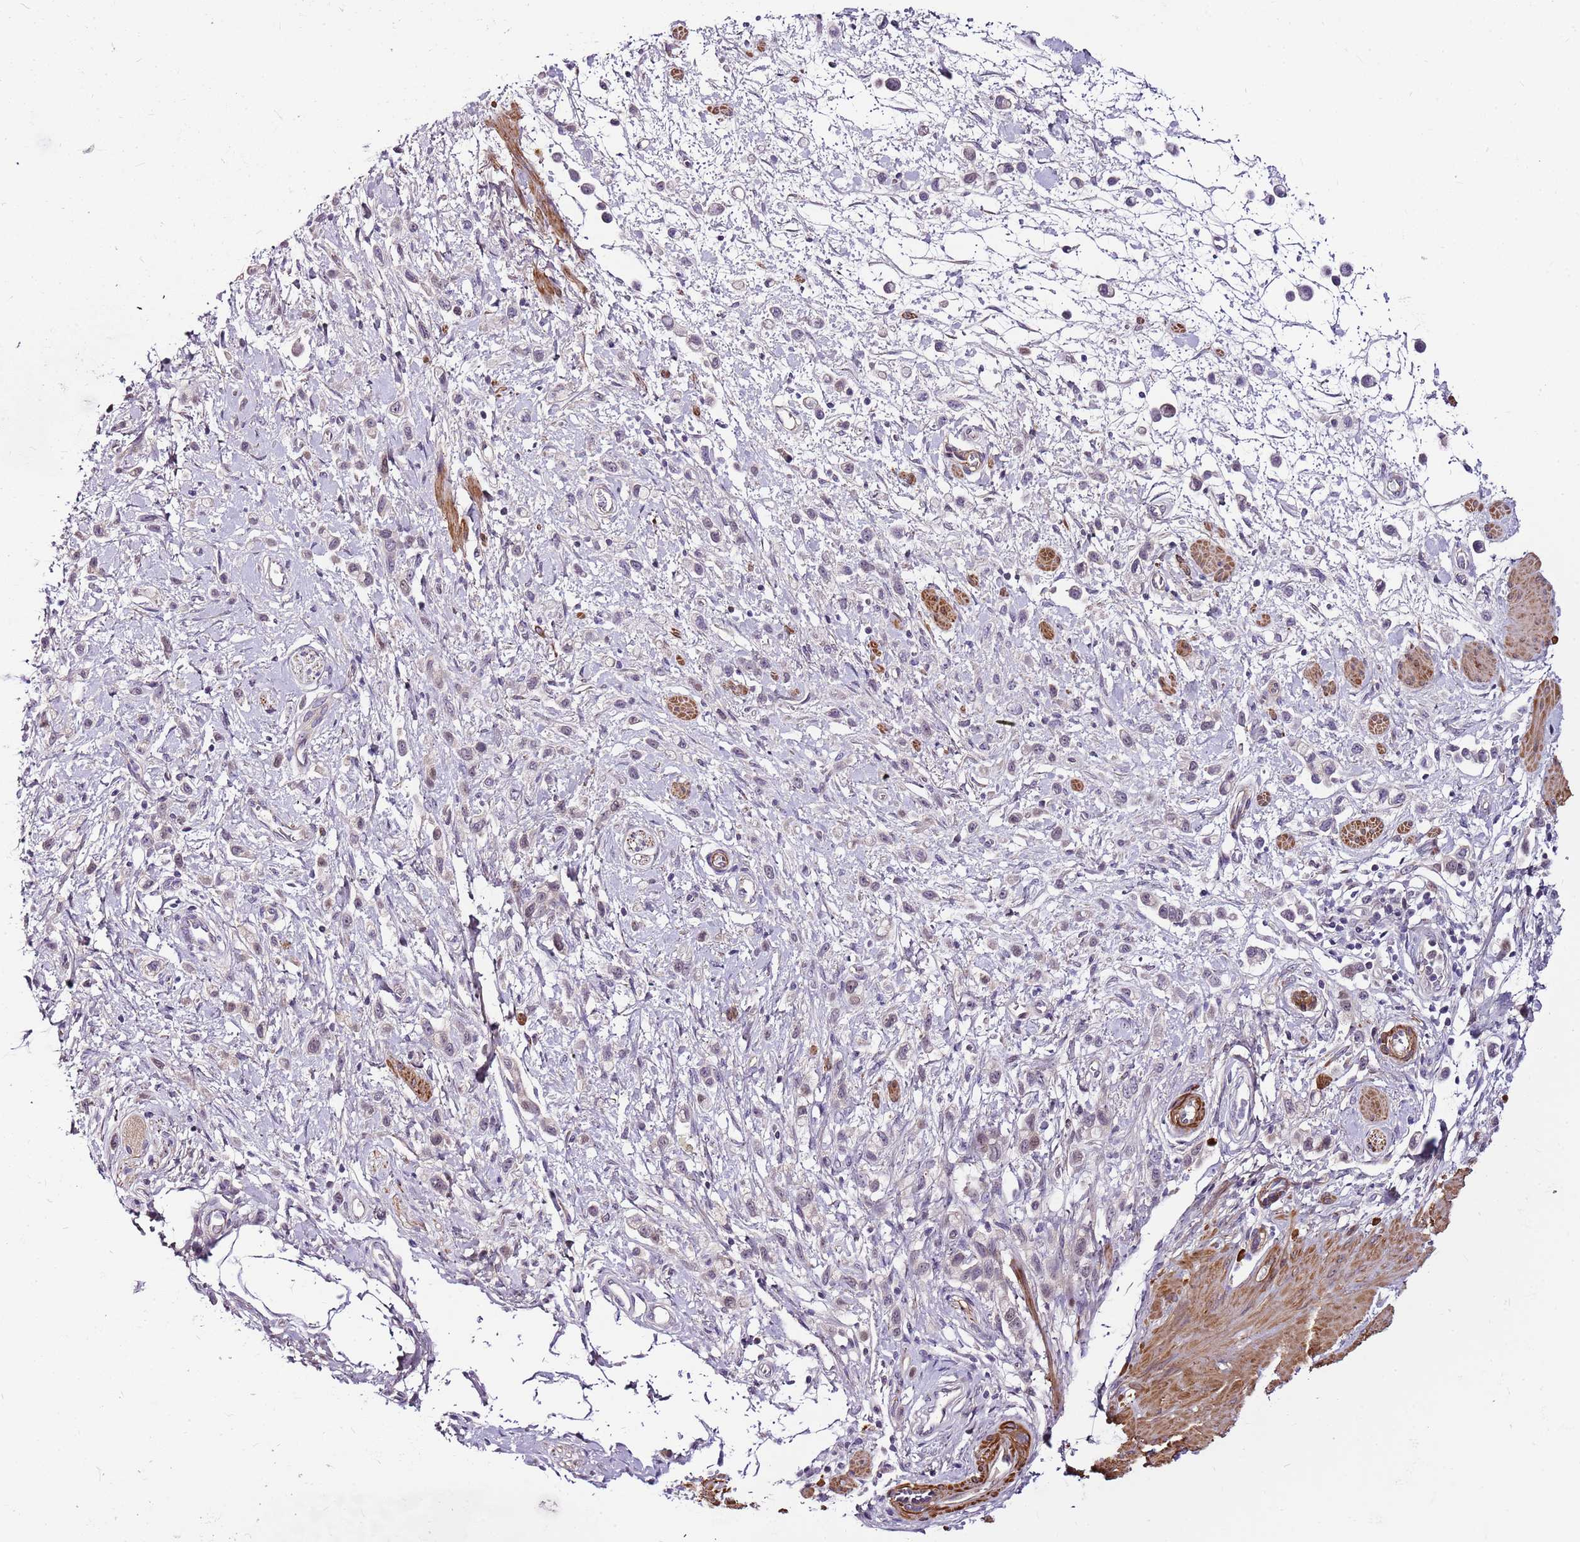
{"staining": {"intensity": "negative", "quantity": "none", "location": "none"}, "tissue": "stomach cancer", "cell_type": "Tumor cells", "image_type": "cancer", "snomed": [{"axis": "morphology", "description": "Adenocarcinoma, NOS"}, {"axis": "topography", "description": "Stomach"}], "caption": "An image of stomach adenocarcinoma stained for a protein demonstrates no brown staining in tumor cells.", "gene": "POLE3", "patient": {"sex": "female", "age": 65}}